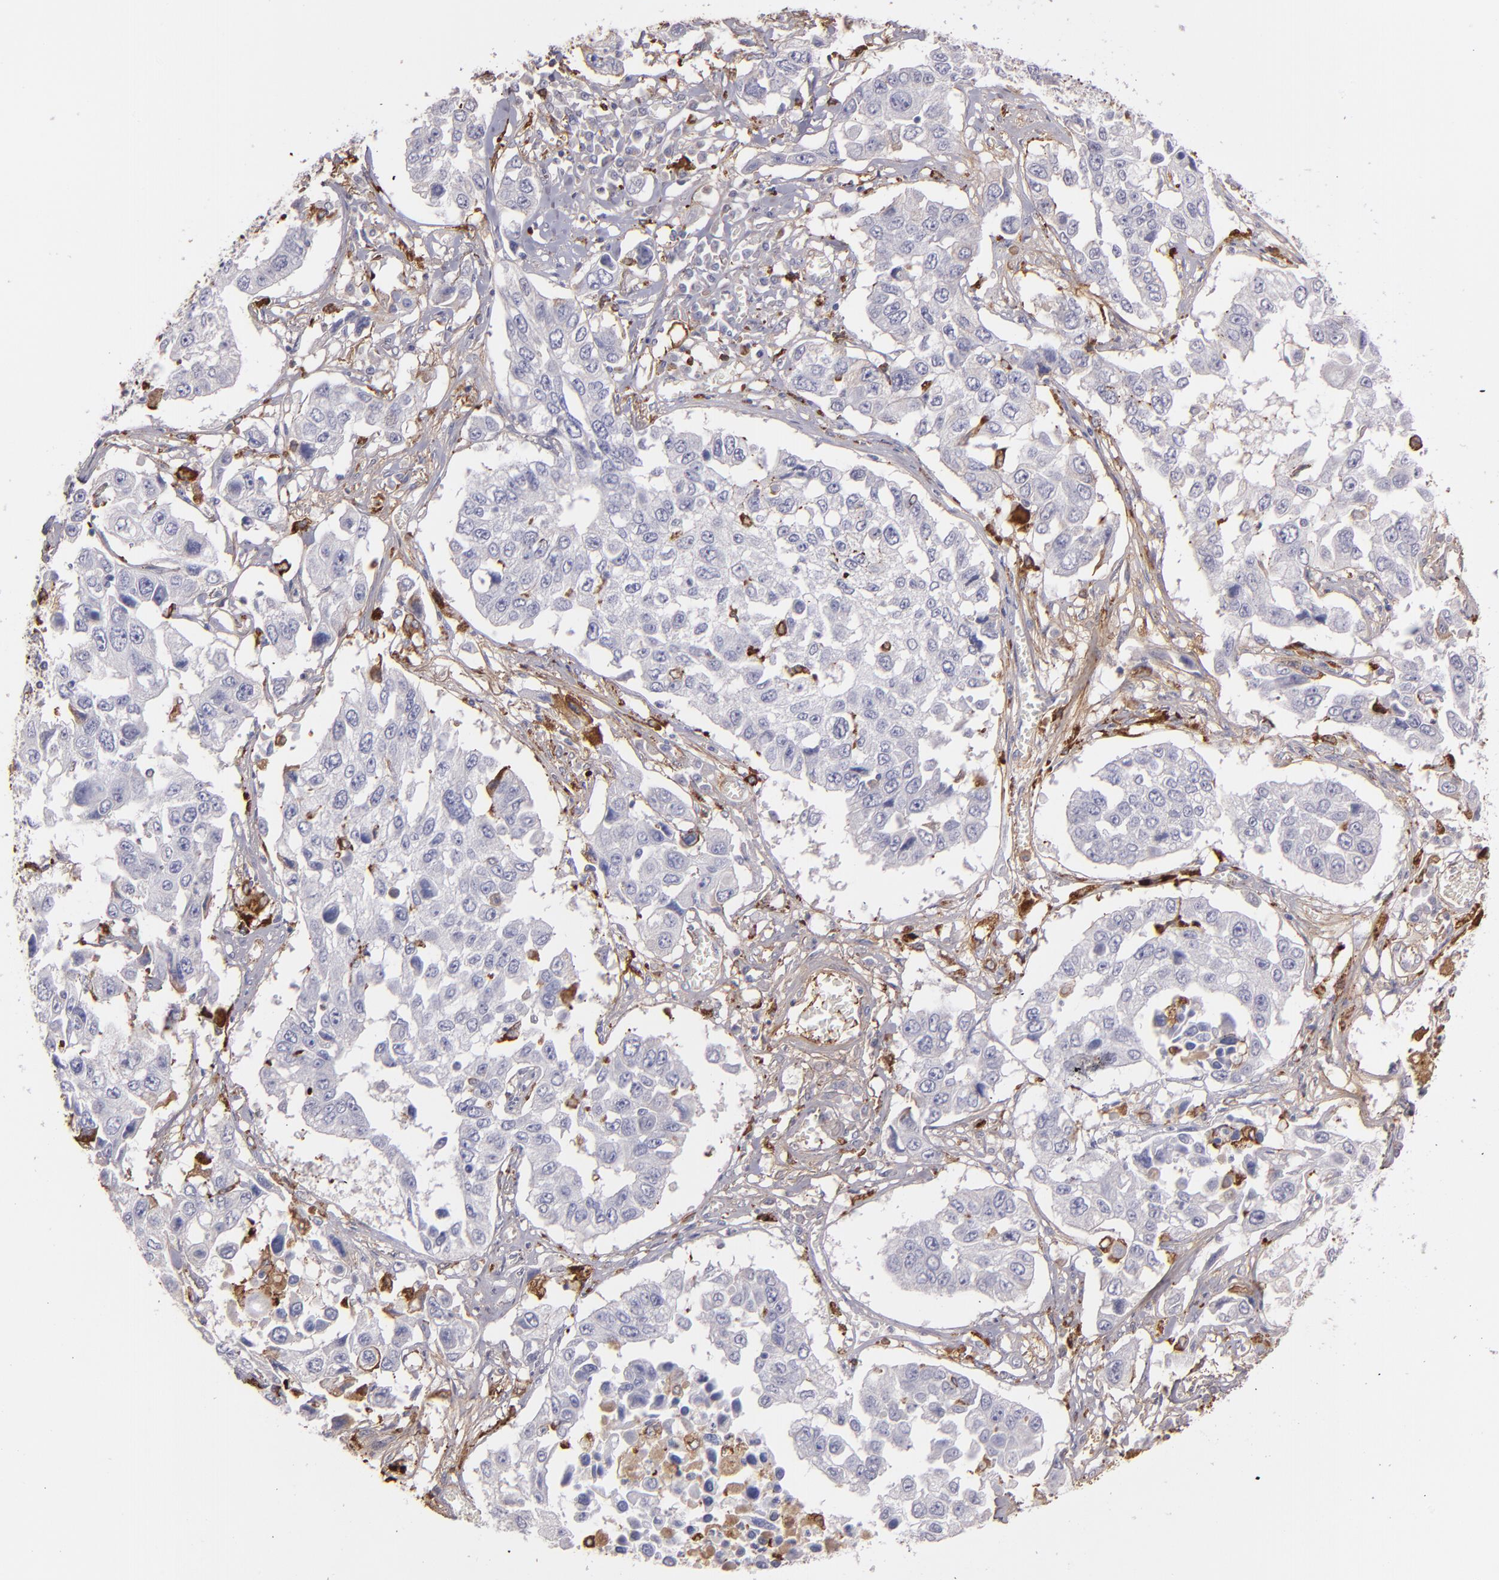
{"staining": {"intensity": "weak", "quantity": "<25%", "location": "cytoplasmic/membranous"}, "tissue": "lung cancer", "cell_type": "Tumor cells", "image_type": "cancer", "snomed": [{"axis": "morphology", "description": "Squamous cell carcinoma, NOS"}, {"axis": "topography", "description": "Lung"}], "caption": "This is a photomicrograph of IHC staining of lung cancer, which shows no staining in tumor cells. (Immunohistochemistry, brightfield microscopy, high magnification).", "gene": "C1QA", "patient": {"sex": "male", "age": 71}}